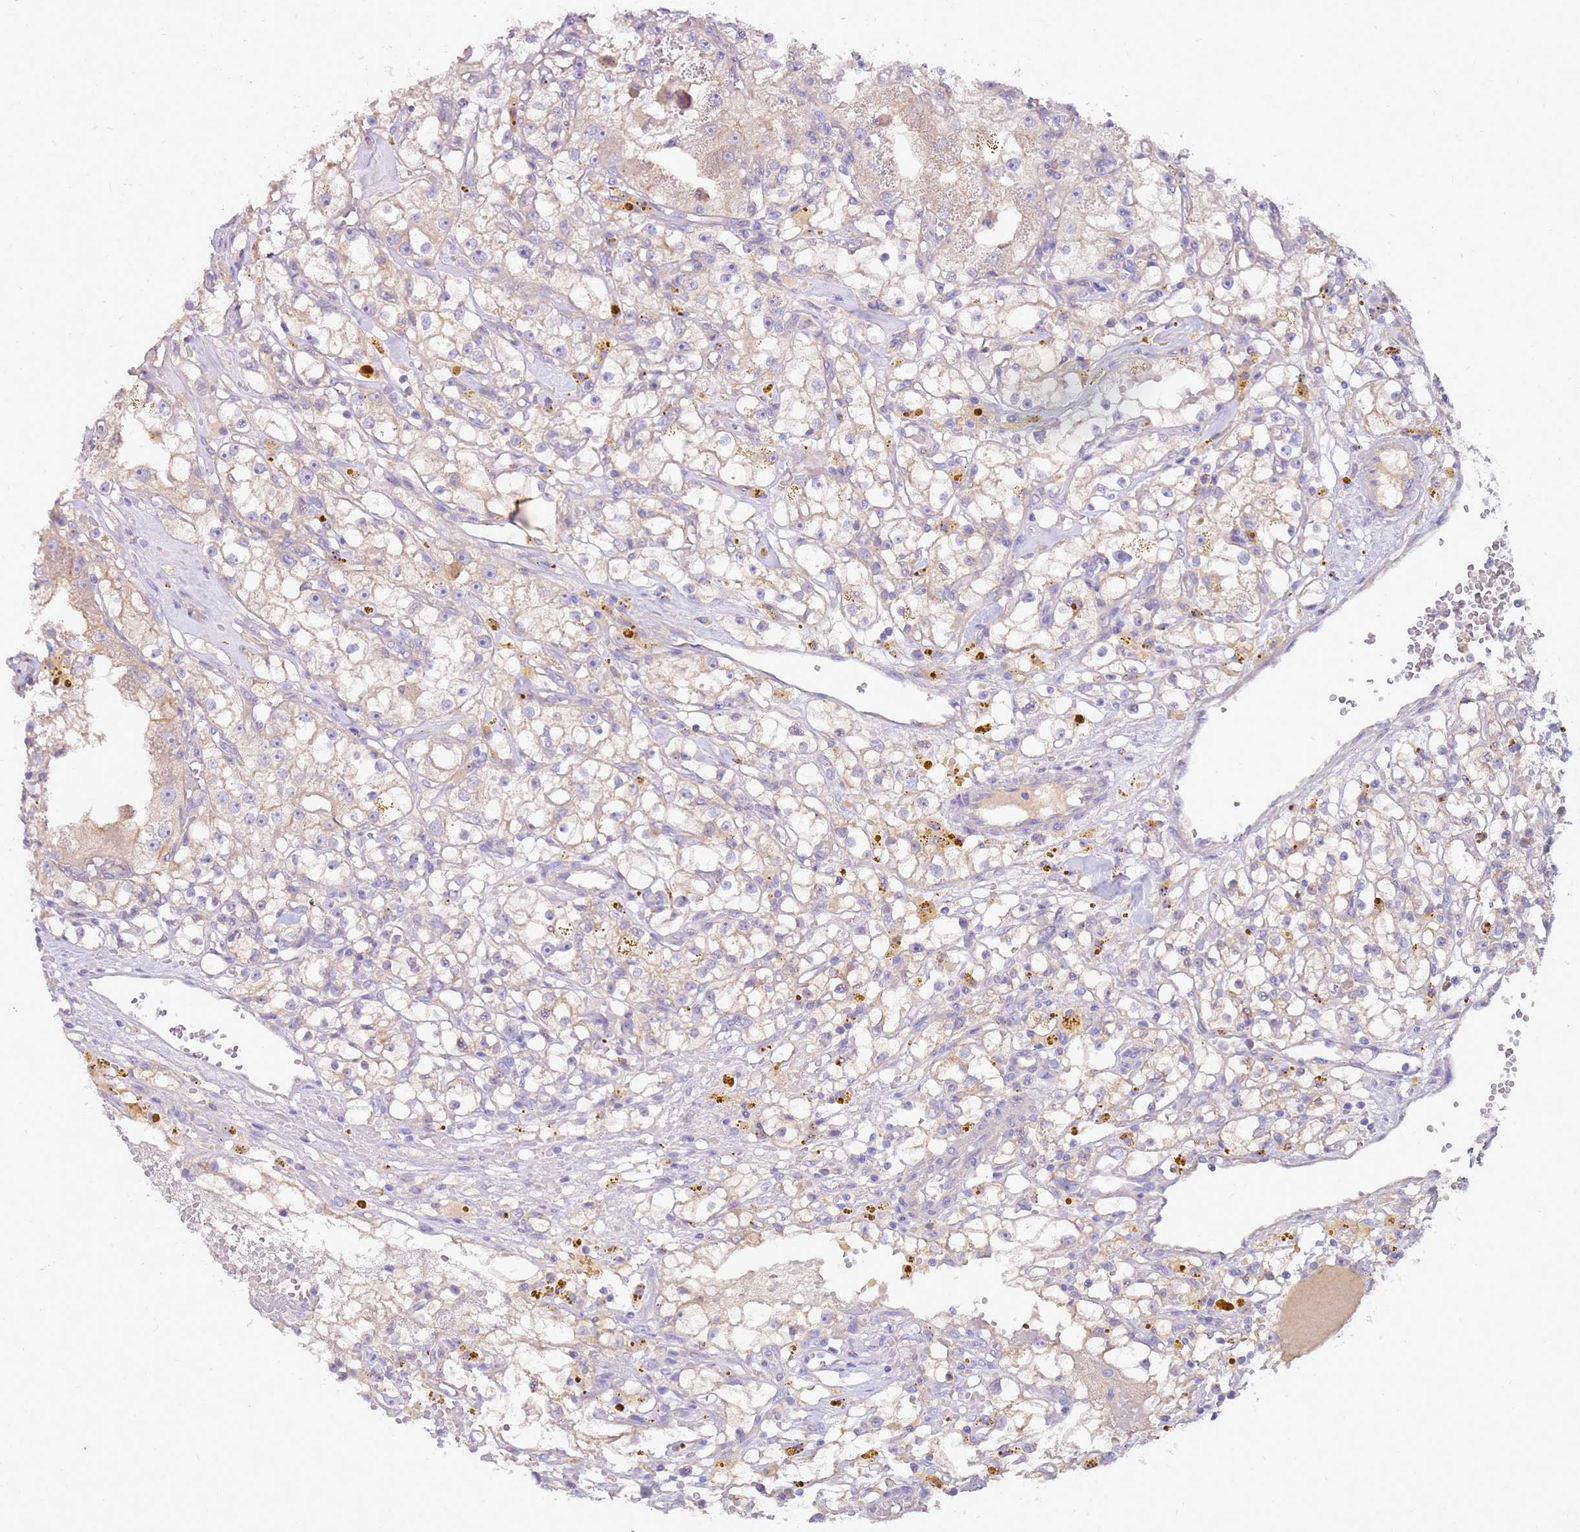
{"staining": {"intensity": "negative", "quantity": "none", "location": "none"}, "tissue": "renal cancer", "cell_type": "Tumor cells", "image_type": "cancer", "snomed": [{"axis": "morphology", "description": "Adenocarcinoma, NOS"}, {"axis": "topography", "description": "Kidney"}], "caption": "The image displays no staining of tumor cells in renal cancer.", "gene": "SLC44A4", "patient": {"sex": "male", "age": 56}}